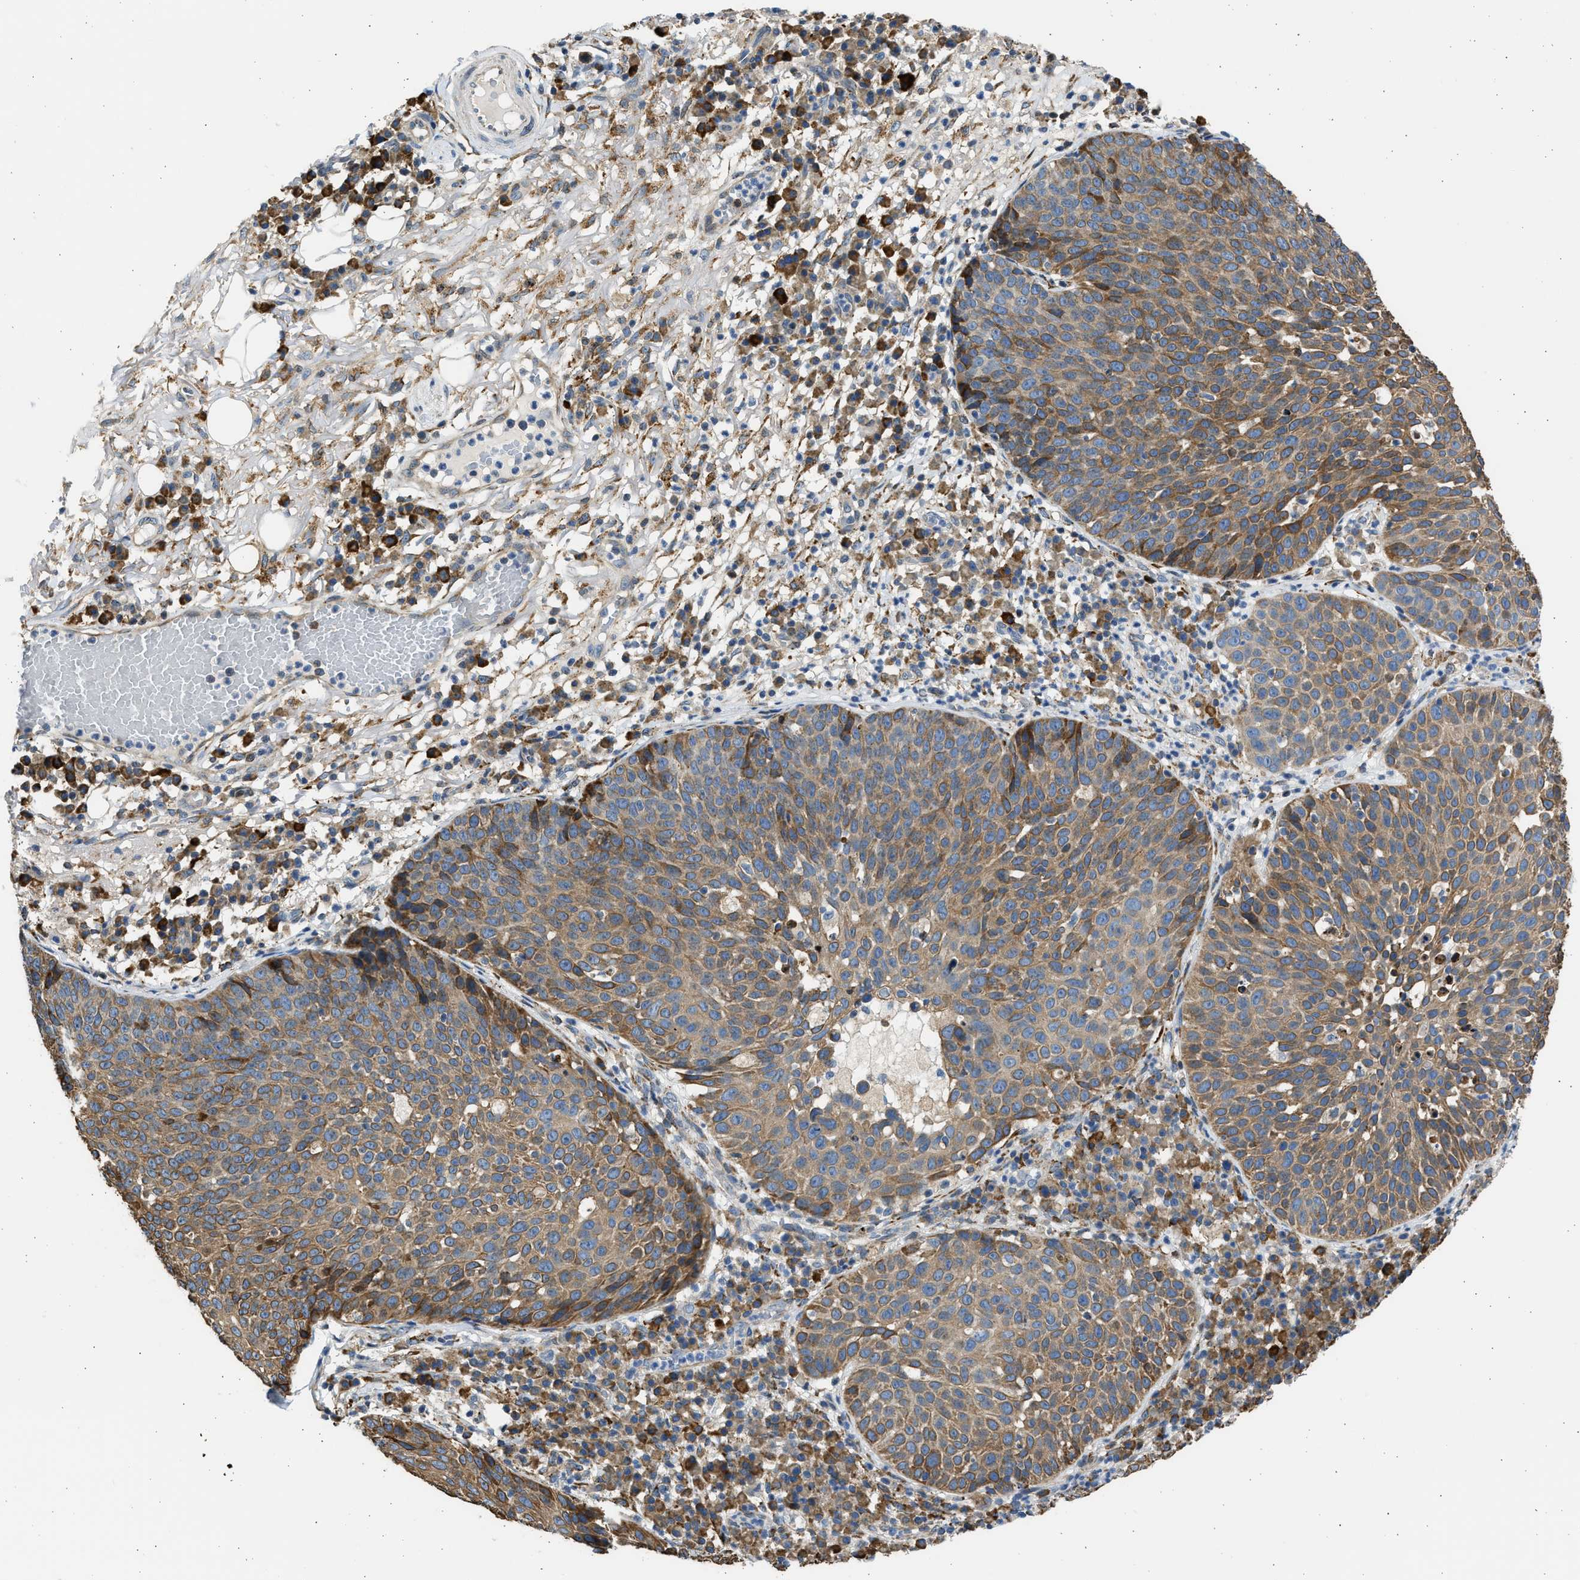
{"staining": {"intensity": "moderate", "quantity": ">75%", "location": "cytoplasmic/membranous"}, "tissue": "skin cancer", "cell_type": "Tumor cells", "image_type": "cancer", "snomed": [{"axis": "morphology", "description": "Squamous cell carcinoma in situ, NOS"}, {"axis": "morphology", "description": "Squamous cell carcinoma, NOS"}, {"axis": "topography", "description": "Skin"}], "caption": "A histopathology image showing moderate cytoplasmic/membranous expression in about >75% of tumor cells in squamous cell carcinoma (skin), as visualized by brown immunohistochemical staining.", "gene": "PLD2", "patient": {"sex": "male", "age": 93}}